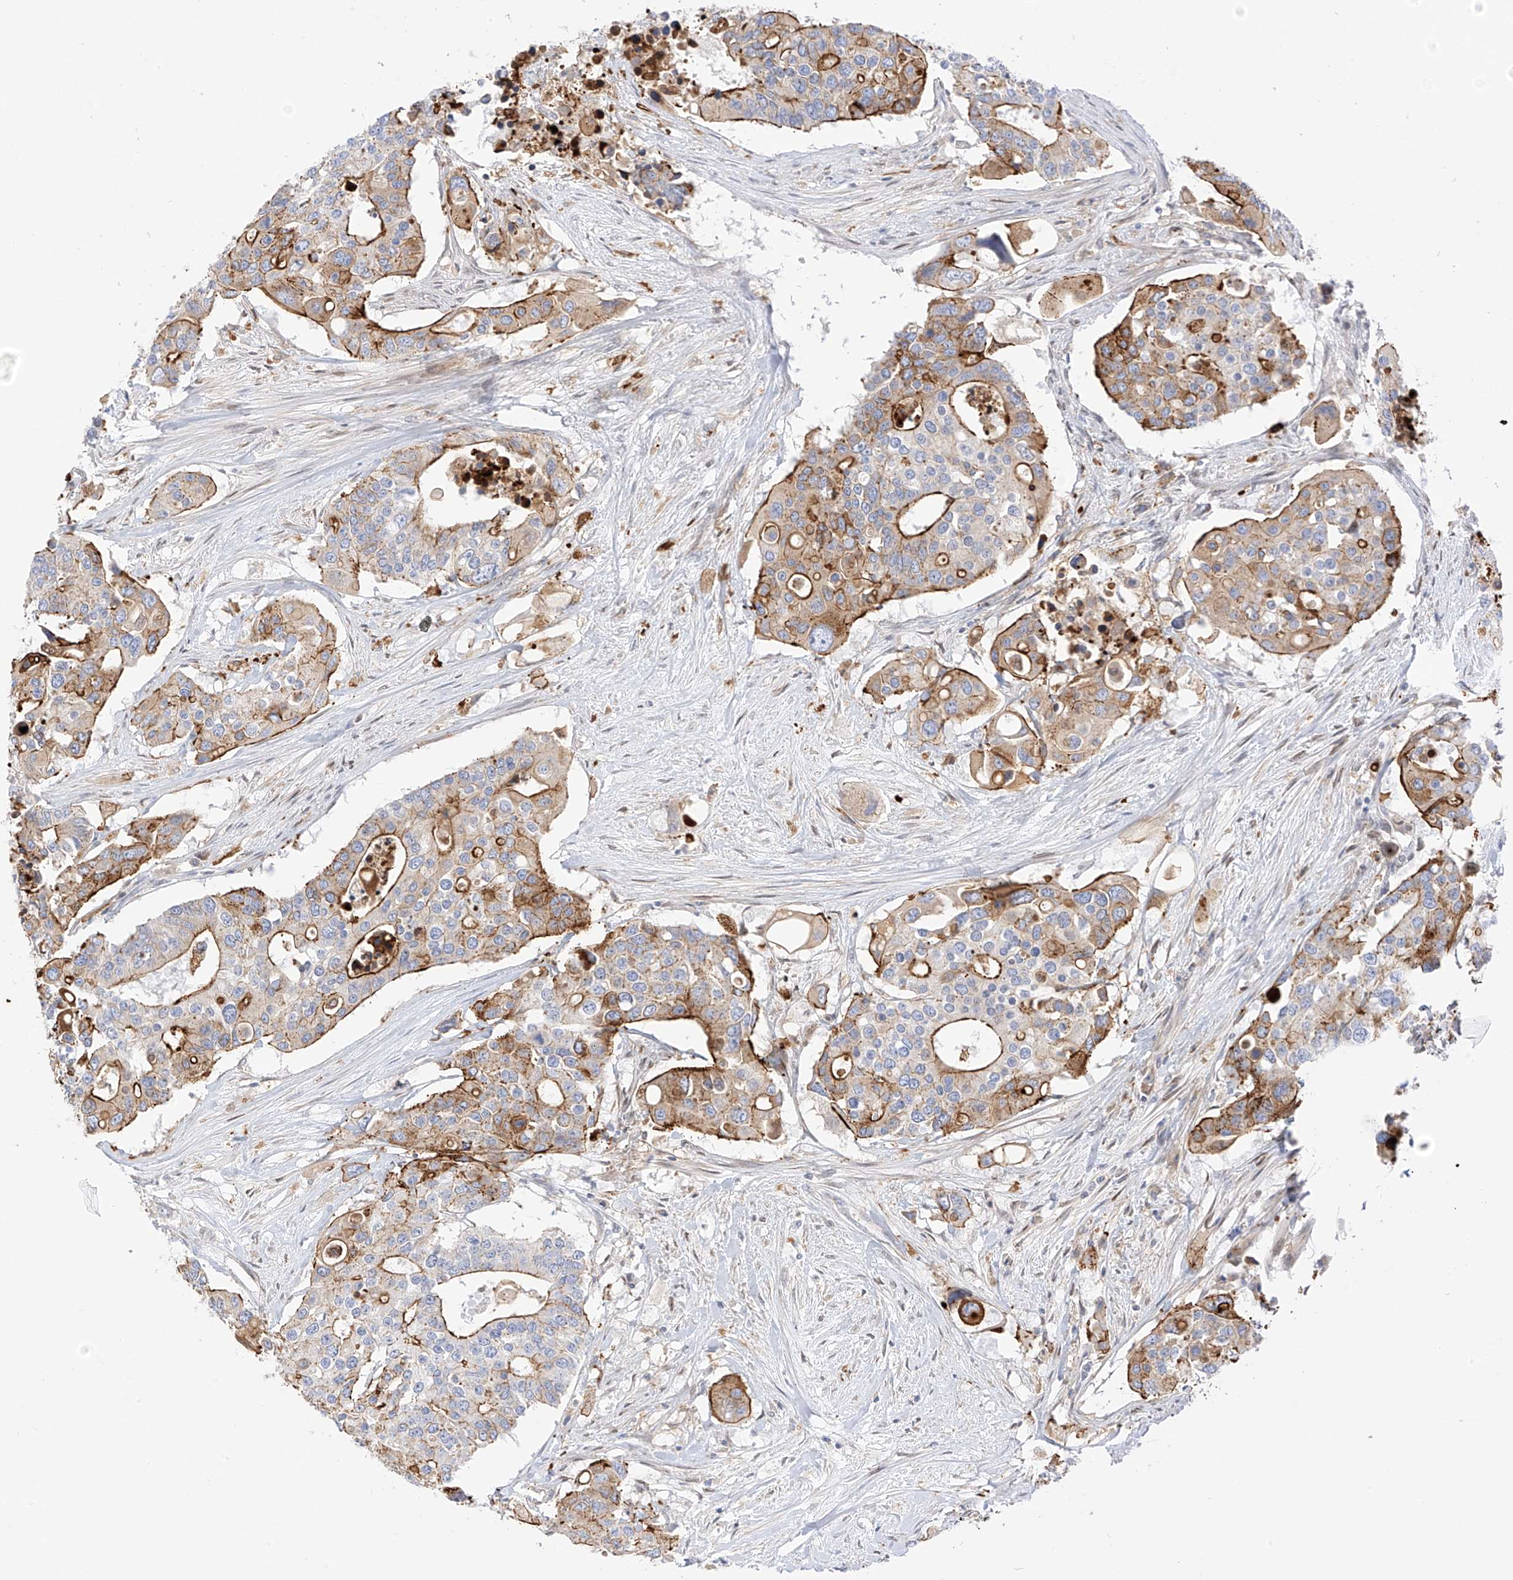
{"staining": {"intensity": "moderate", "quantity": ">75%", "location": "cytoplasmic/membranous"}, "tissue": "colorectal cancer", "cell_type": "Tumor cells", "image_type": "cancer", "snomed": [{"axis": "morphology", "description": "Adenocarcinoma, NOS"}, {"axis": "topography", "description": "Colon"}], "caption": "Protein positivity by immunohistochemistry (IHC) displays moderate cytoplasmic/membranous expression in about >75% of tumor cells in colorectal cancer.", "gene": "PCYOX1", "patient": {"sex": "male", "age": 77}}